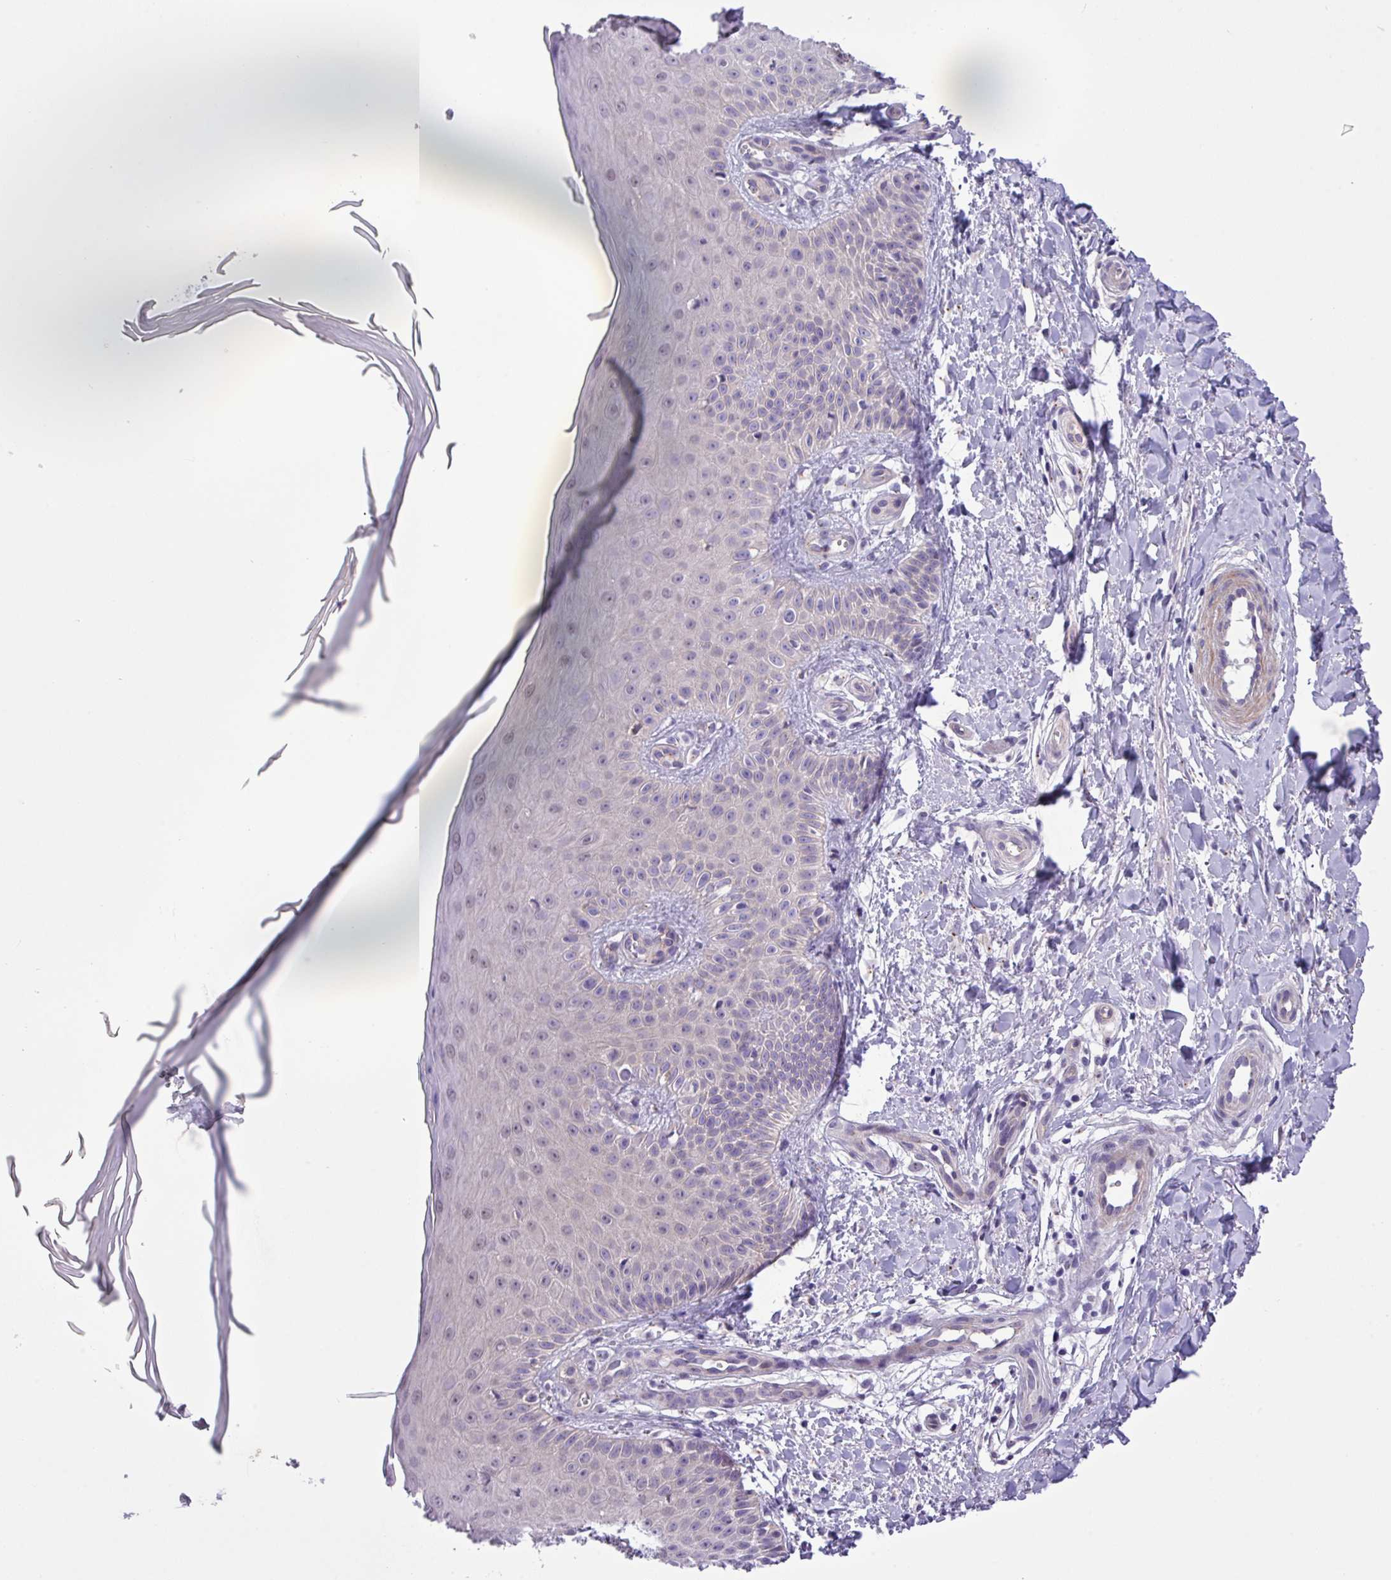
{"staining": {"intensity": "negative", "quantity": "none", "location": "none"}, "tissue": "skin", "cell_type": "Fibroblasts", "image_type": "normal", "snomed": [{"axis": "morphology", "description": "Normal tissue, NOS"}, {"axis": "topography", "description": "Skin"}], "caption": "This histopathology image is of normal skin stained with immunohistochemistry (IHC) to label a protein in brown with the nuclei are counter-stained blue. There is no staining in fibroblasts.", "gene": "SPINK8", "patient": {"sex": "male", "age": 81}}